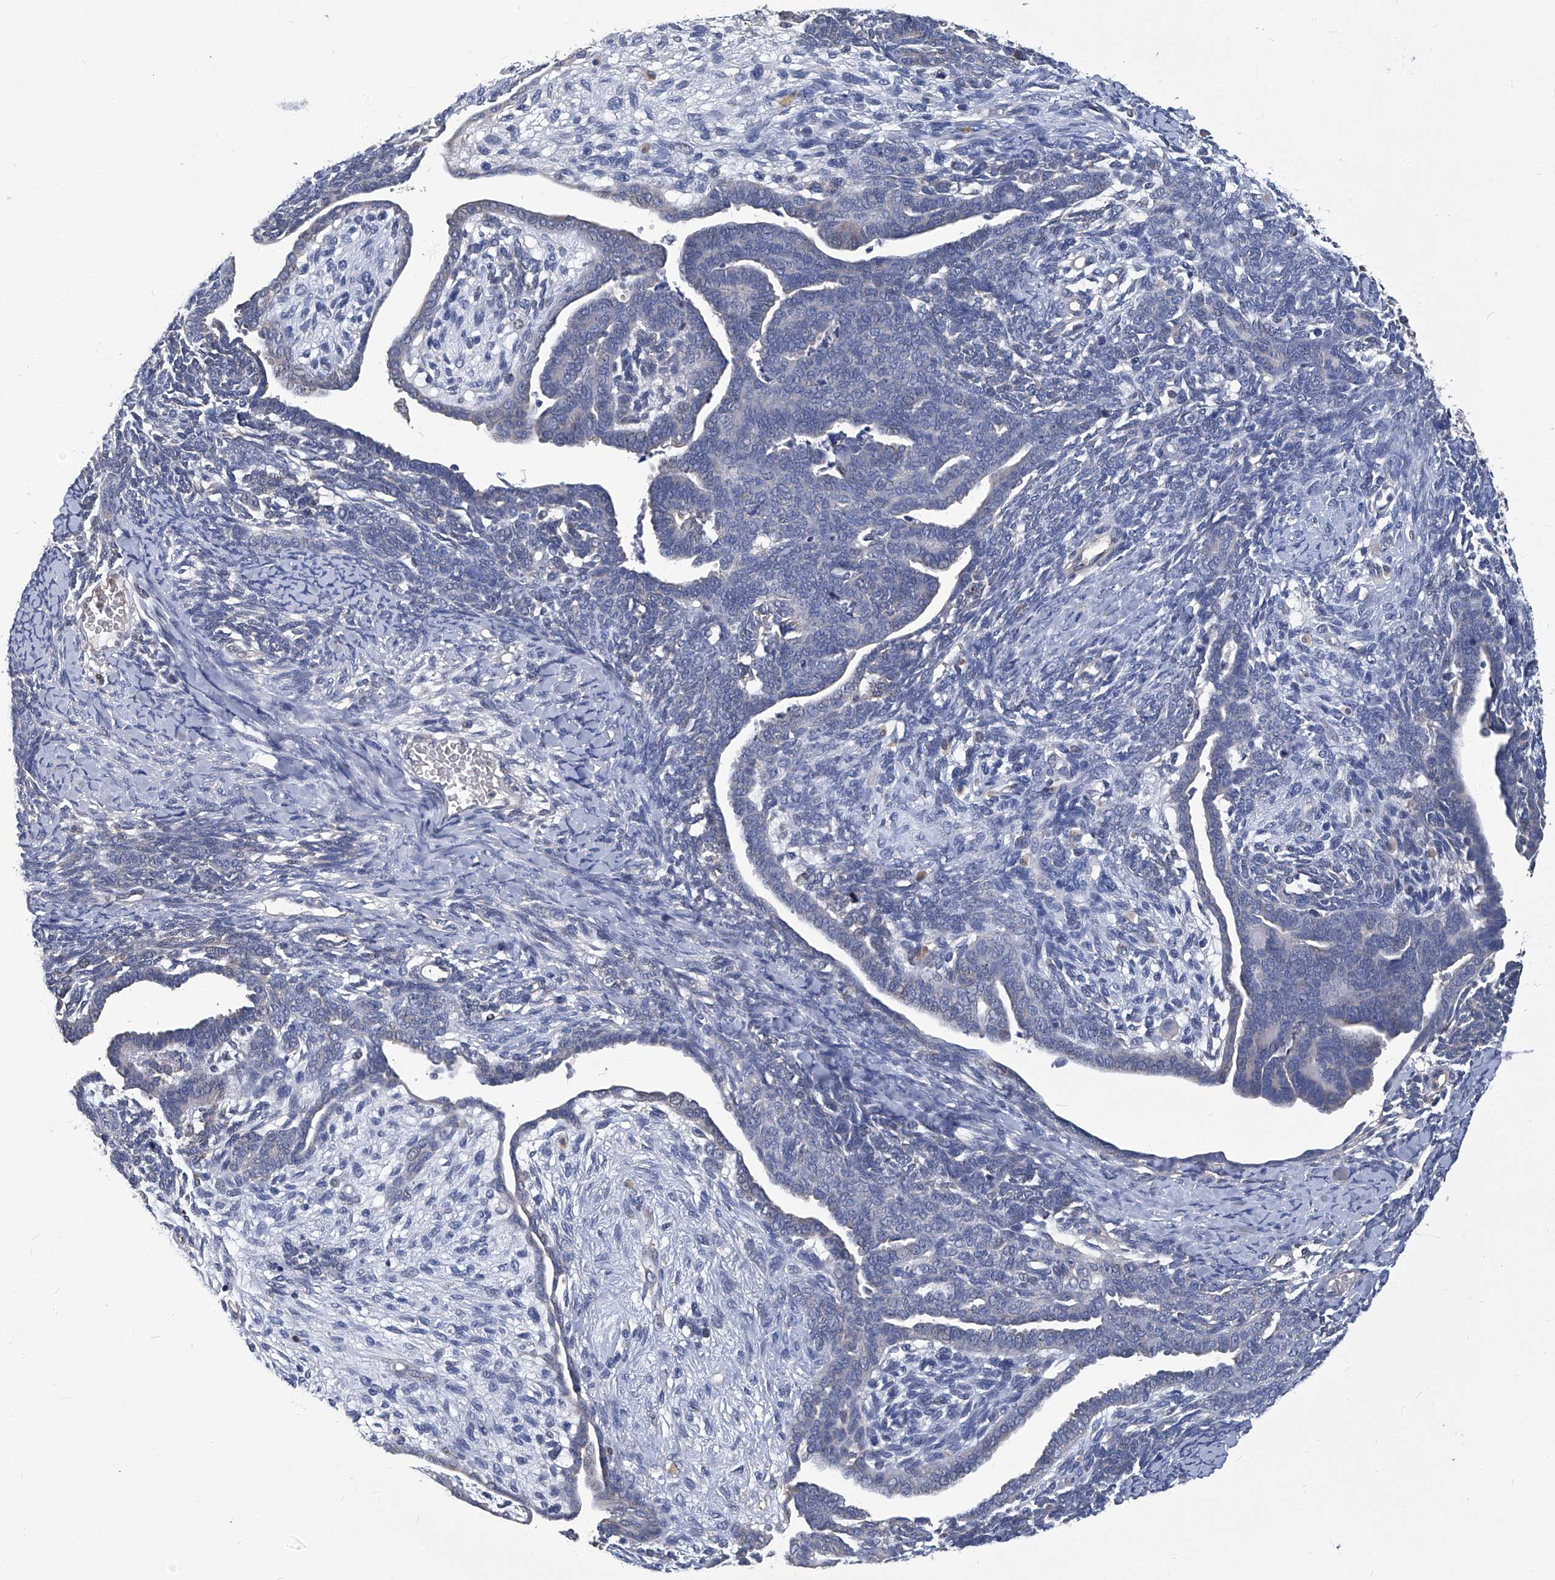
{"staining": {"intensity": "negative", "quantity": "none", "location": "none"}, "tissue": "endometrial cancer", "cell_type": "Tumor cells", "image_type": "cancer", "snomed": [{"axis": "morphology", "description": "Neoplasm, malignant, NOS"}, {"axis": "topography", "description": "Endometrium"}], "caption": "This is a photomicrograph of immunohistochemistry staining of endometrial cancer (malignant neoplasm), which shows no staining in tumor cells. (DAB (3,3'-diaminobenzidine) IHC, high magnification).", "gene": "TGFBR1", "patient": {"sex": "female", "age": 74}}